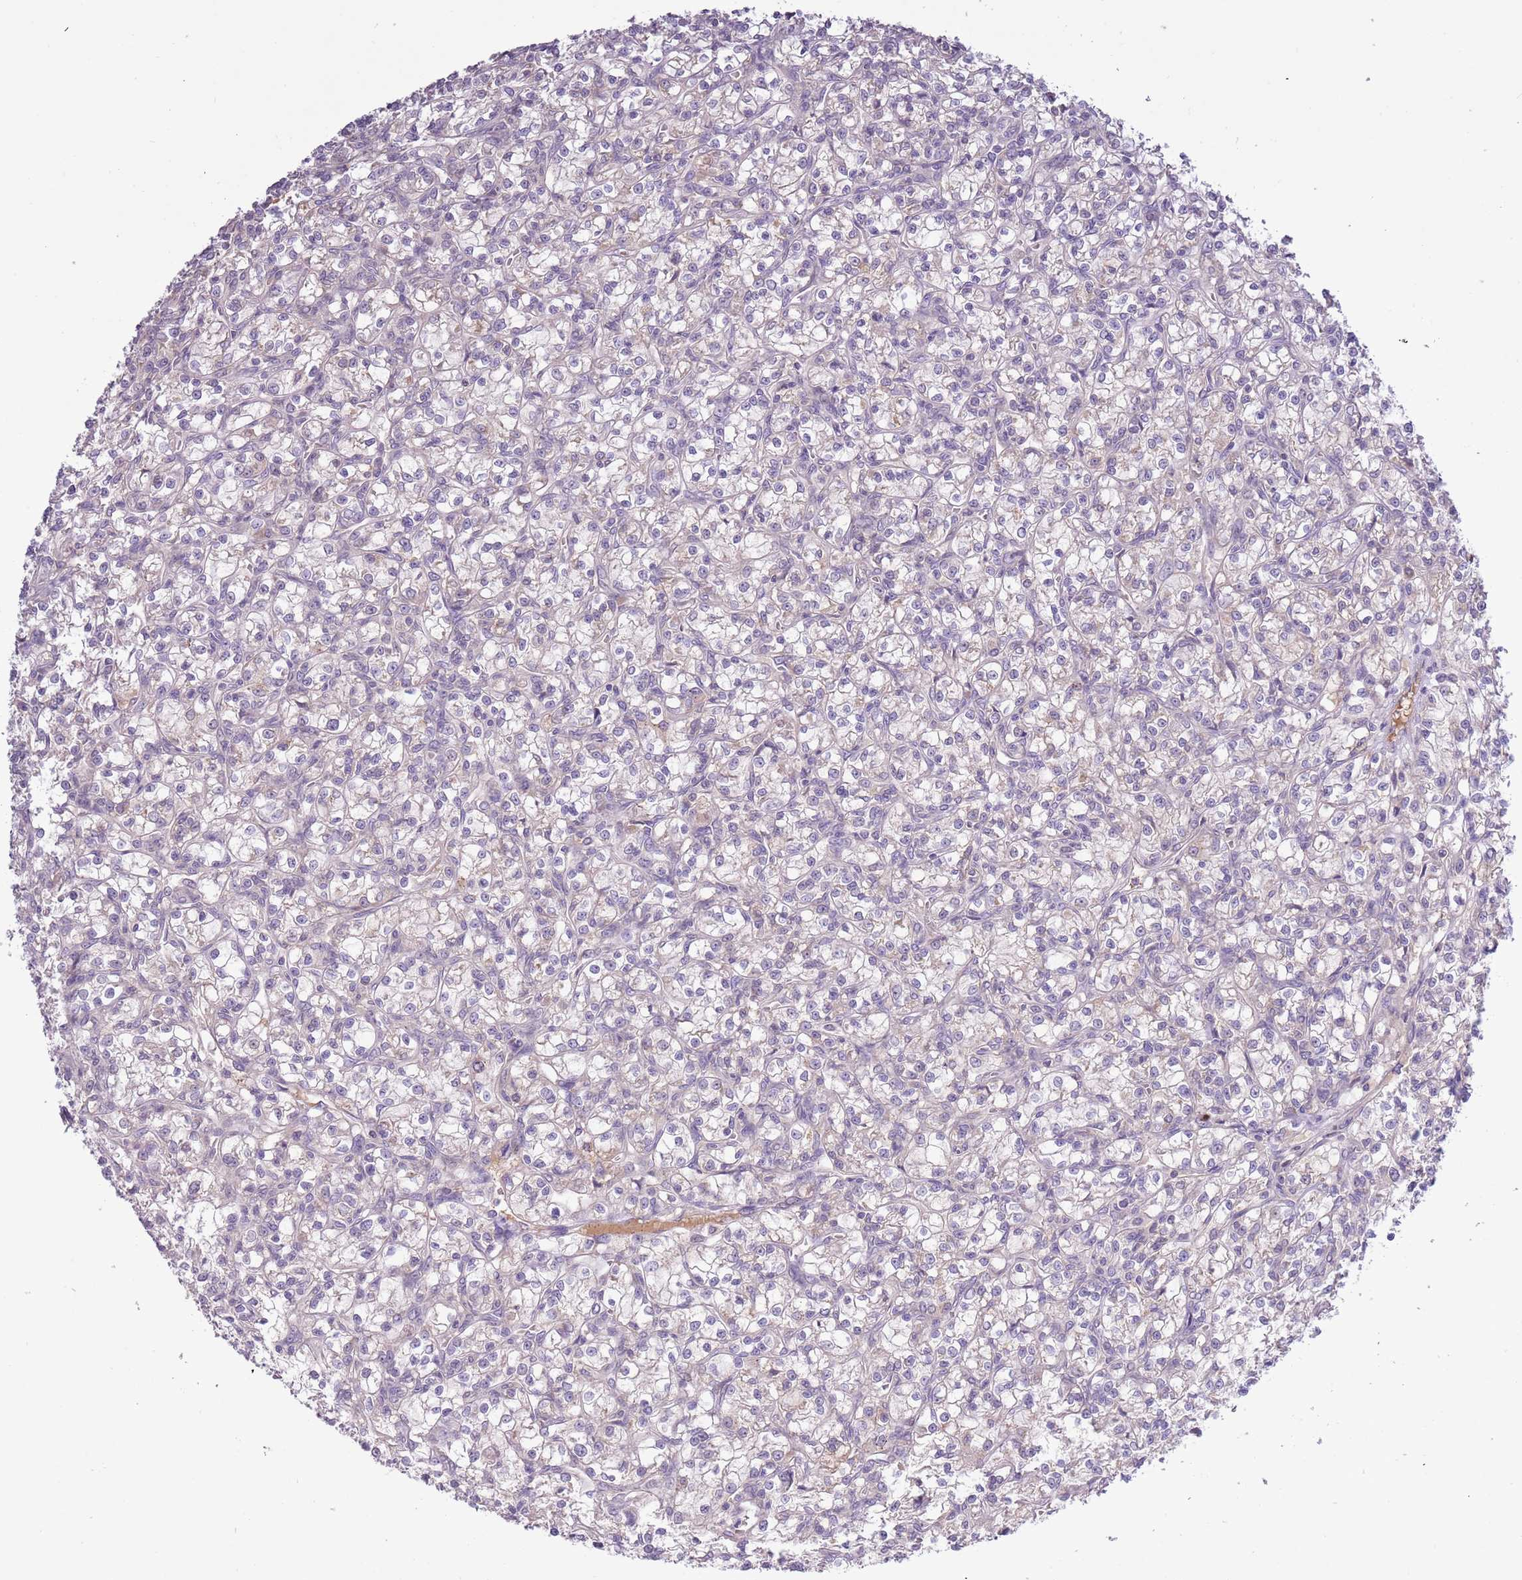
{"staining": {"intensity": "weak", "quantity": "<25%", "location": "cytoplasmic/membranous"}, "tissue": "renal cancer", "cell_type": "Tumor cells", "image_type": "cancer", "snomed": [{"axis": "morphology", "description": "Adenocarcinoma, NOS"}, {"axis": "topography", "description": "Kidney"}], "caption": "A photomicrograph of human adenocarcinoma (renal) is negative for staining in tumor cells. (Stains: DAB immunohistochemistry with hematoxylin counter stain, Microscopy: brightfield microscopy at high magnification).", "gene": "SHROOM3", "patient": {"sex": "female", "age": 59}}